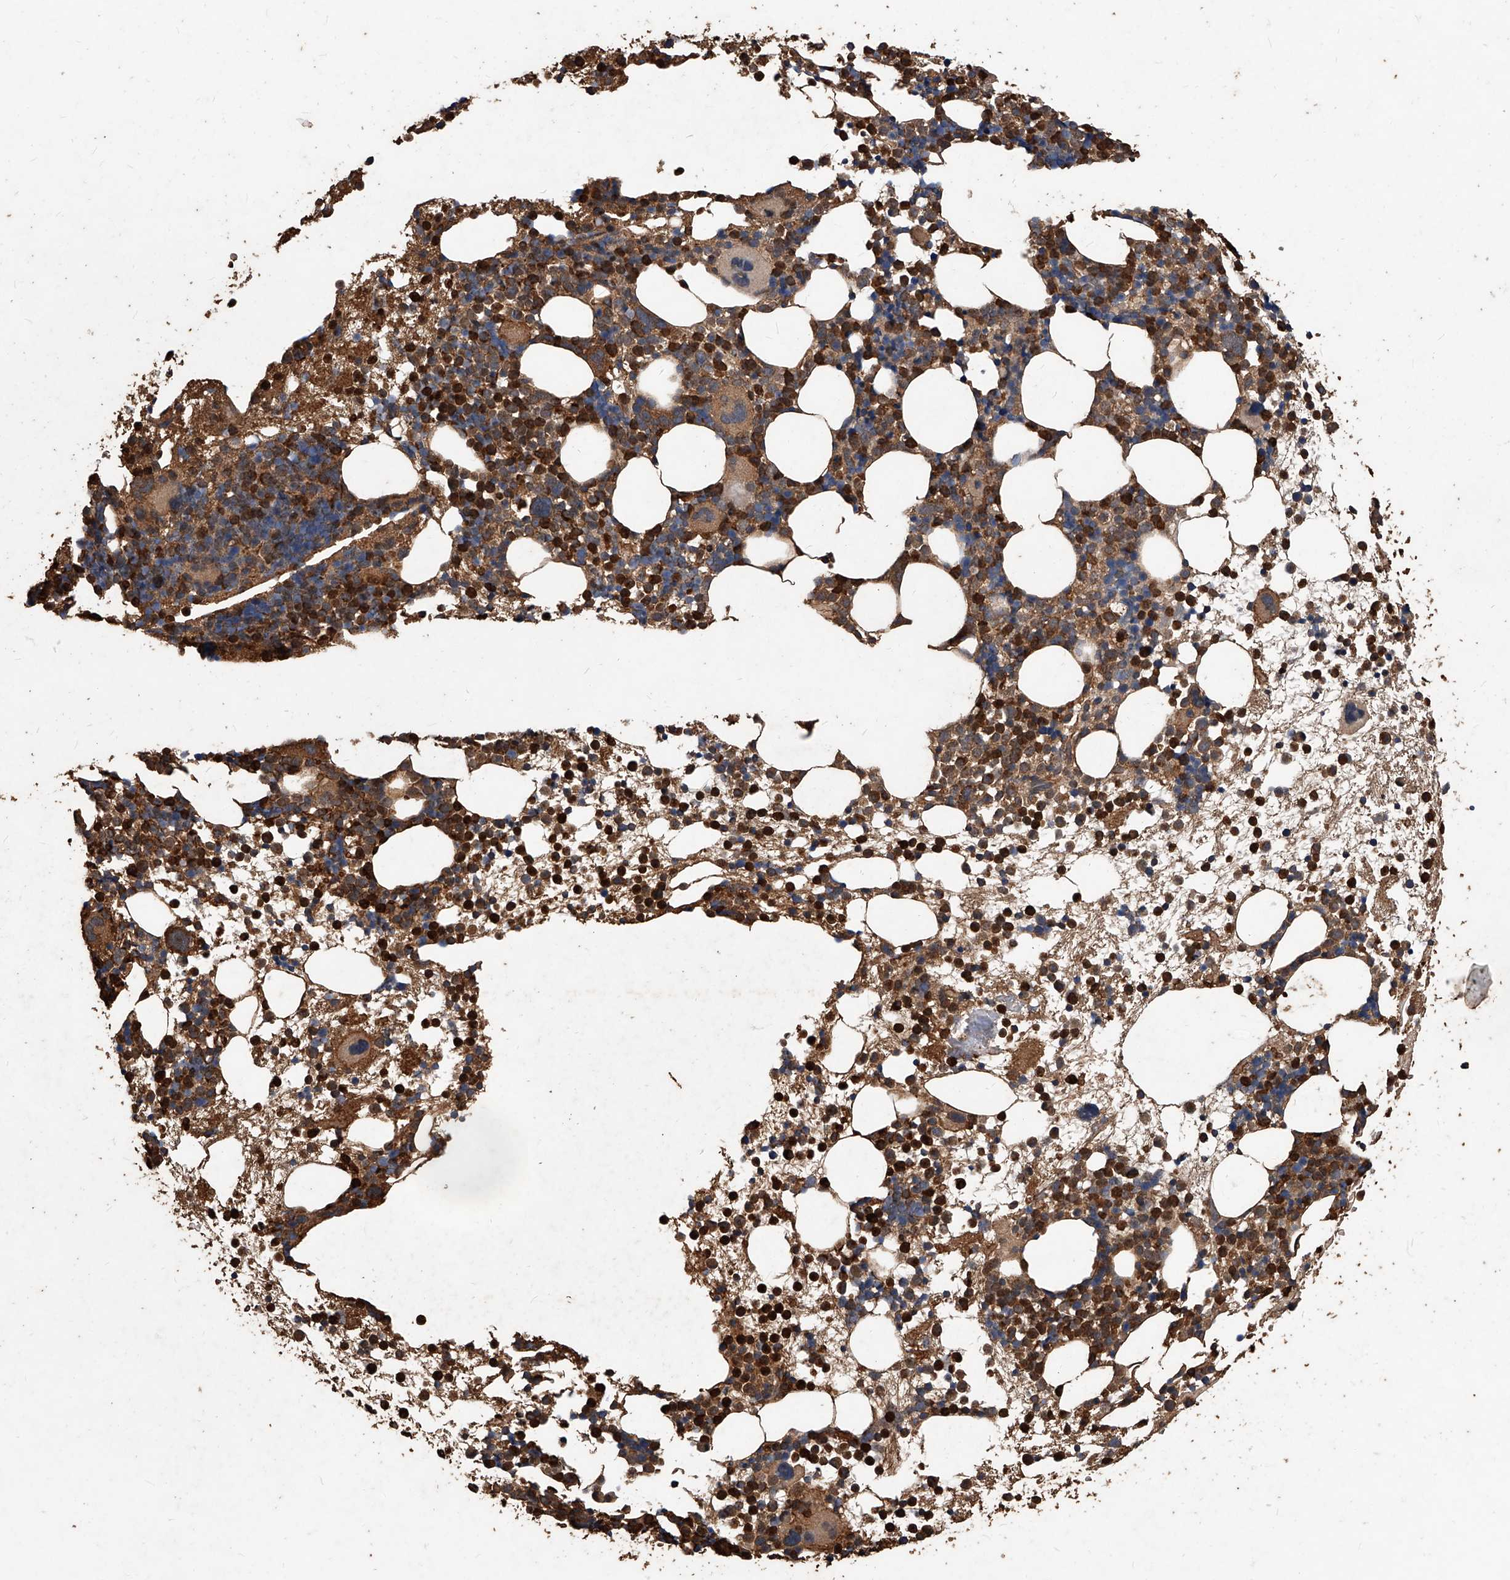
{"staining": {"intensity": "strong", "quantity": "25%-75%", "location": "cytoplasmic/membranous,nuclear"}, "tissue": "bone marrow", "cell_type": "Hematopoietic cells", "image_type": "normal", "snomed": [{"axis": "morphology", "description": "Normal tissue, NOS"}, {"axis": "topography", "description": "Bone marrow"}], "caption": "Strong cytoplasmic/membranous,nuclear expression for a protein is identified in about 25%-75% of hematopoietic cells of normal bone marrow using immunohistochemistry.", "gene": "UCP2", "patient": {"sex": "female", "age": 57}}